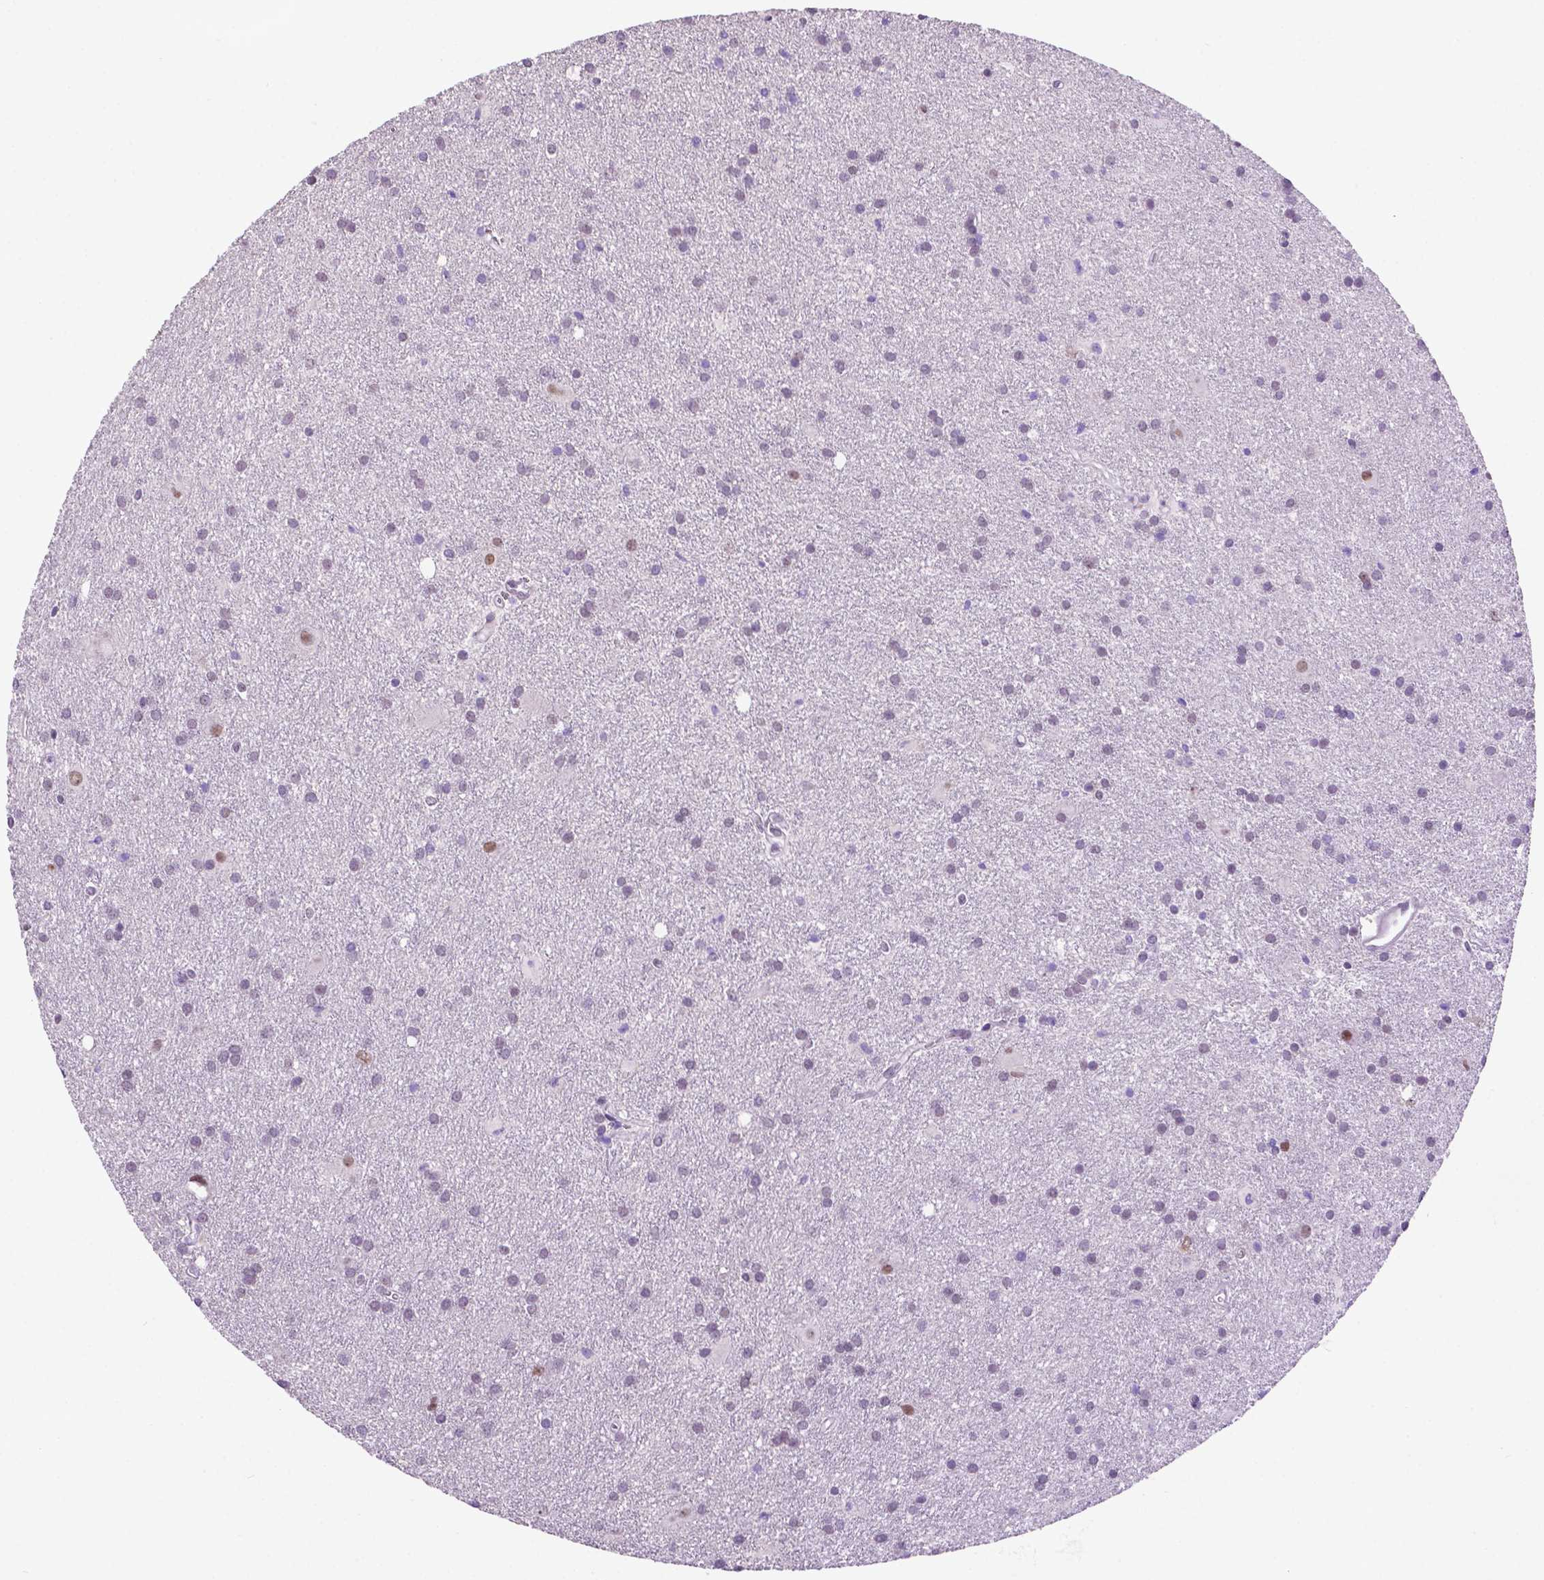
{"staining": {"intensity": "negative", "quantity": "none", "location": "none"}, "tissue": "glioma", "cell_type": "Tumor cells", "image_type": "cancer", "snomed": [{"axis": "morphology", "description": "Glioma, malignant, Low grade"}, {"axis": "topography", "description": "Brain"}], "caption": "This micrograph is of low-grade glioma (malignant) stained with immunohistochemistry (IHC) to label a protein in brown with the nuclei are counter-stained blue. There is no staining in tumor cells.", "gene": "TACSTD2", "patient": {"sex": "male", "age": 58}}